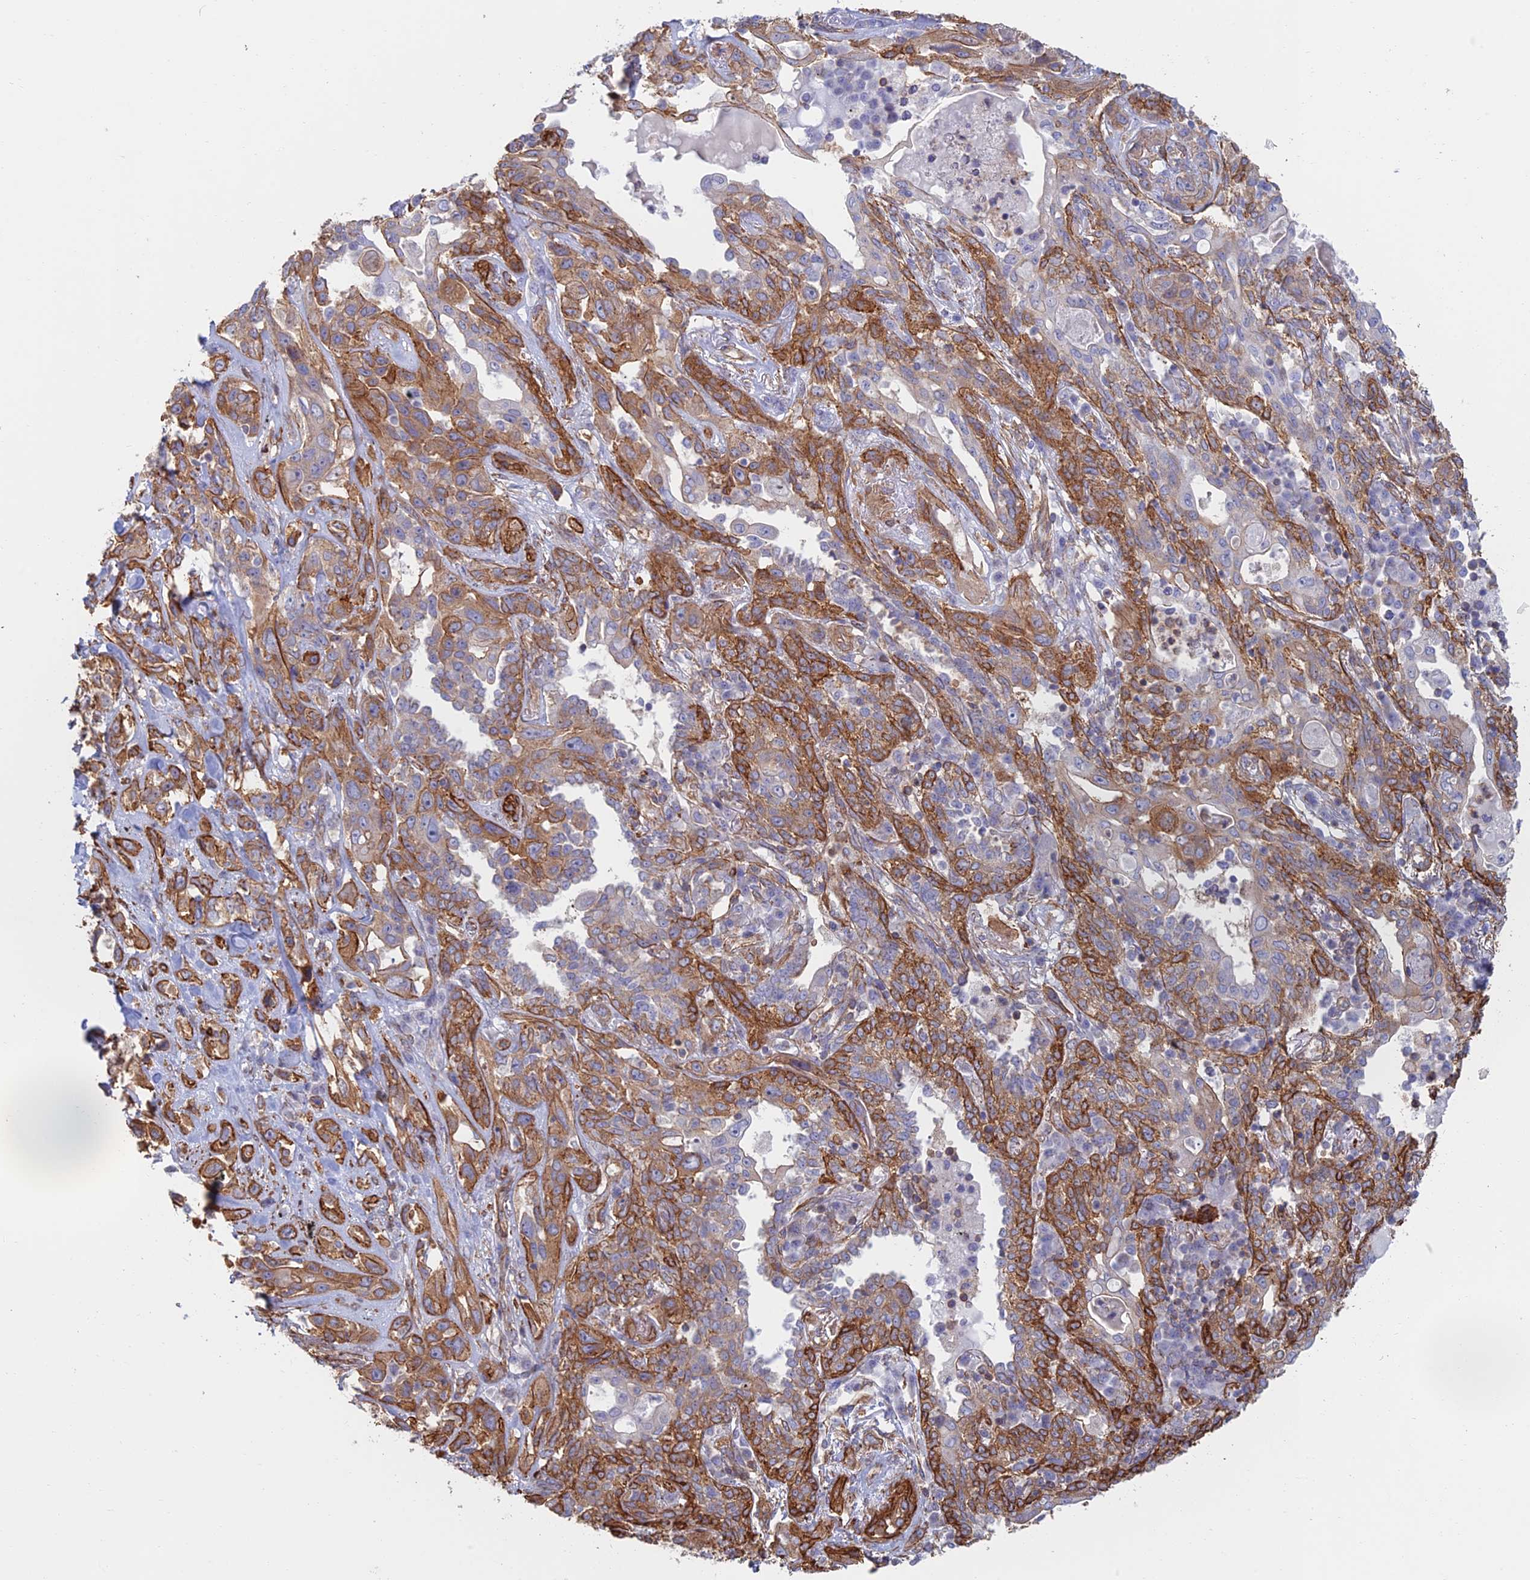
{"staining": {"intensity": "strong", "quantity": "25%-75%", "location": "cytoplasmic/membranous"}, "tissue": "lung cancer", "cell_type": "Tumor cells", "image_type": "cancer", "snomed": [{"axis": "morphology", "description": "Squamous cell carcinoma, NOS"}, {"axis": "topography", "description": "Lung"}], "caption": "The histopathology image exhibits staining of squamous cell carcinoma (lung), revealing strong cytoplasmic/membranous protein expression (brown color) within tumor cells. Using DAB (3,3'-diaminobenzidine) (brown) and hematoxylin (blue) stains, captured at high magnification using brightfield microscopy.", "gene": "PAK4", "patient": {"sex": "female", "age": 70}}